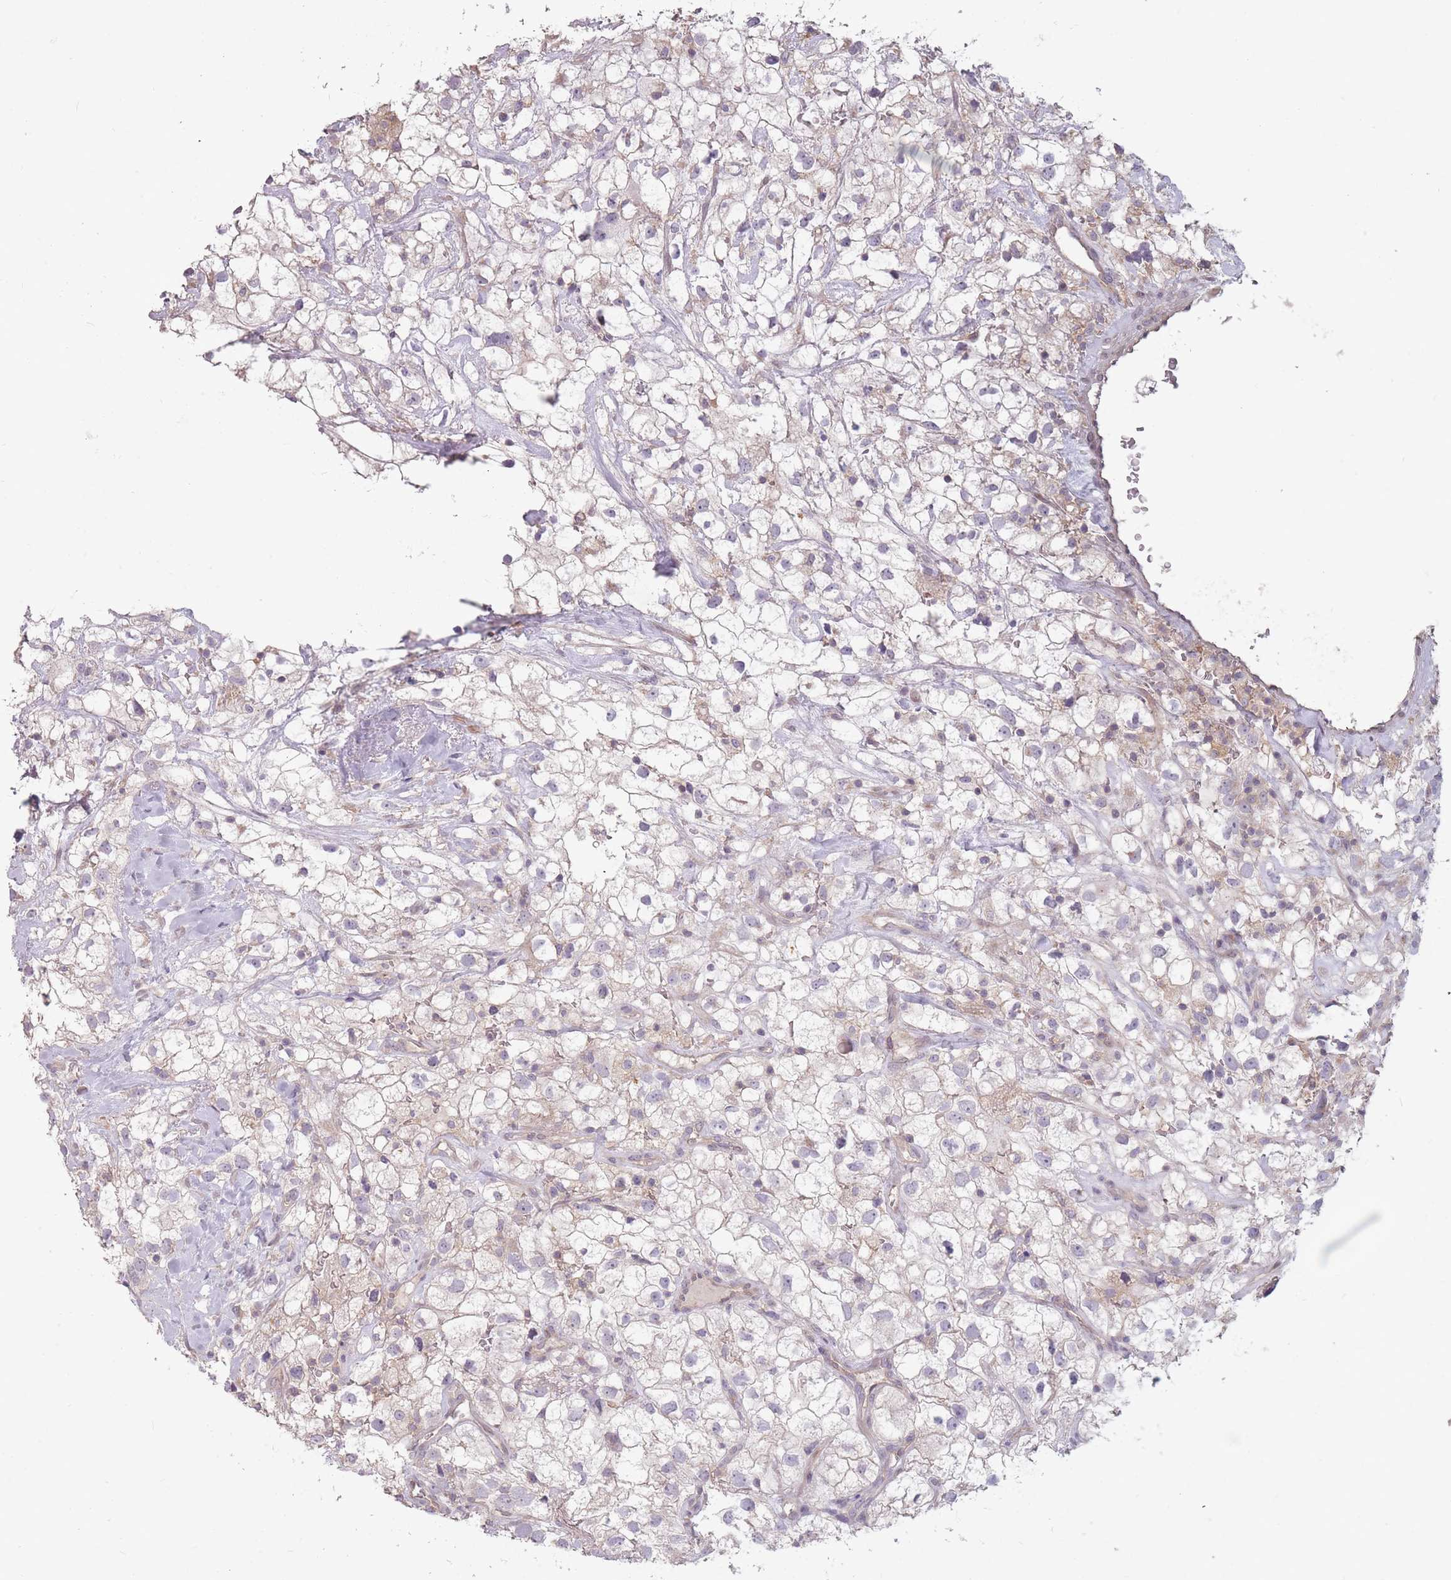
{"staining": {"intensity": "weak", "quantity": "<25%", "location": "cytoplasmic/membranous"}, "tissue": "renal cancer", "cell_type": "Tumor cells", "image_type": "cancer", "snomed": [{"axis": "morphology", "description": "Adenocarcinoma, NOS"}, {"axis": "topography", "description": "Kidney"}], "caption": "Immunohistochemistry micrograph of human renal cancer stained for a protein (brown), which displays no expression in tumor cells.", "gene": "TET3", "patient": {"sex": "male", "age": 59}}